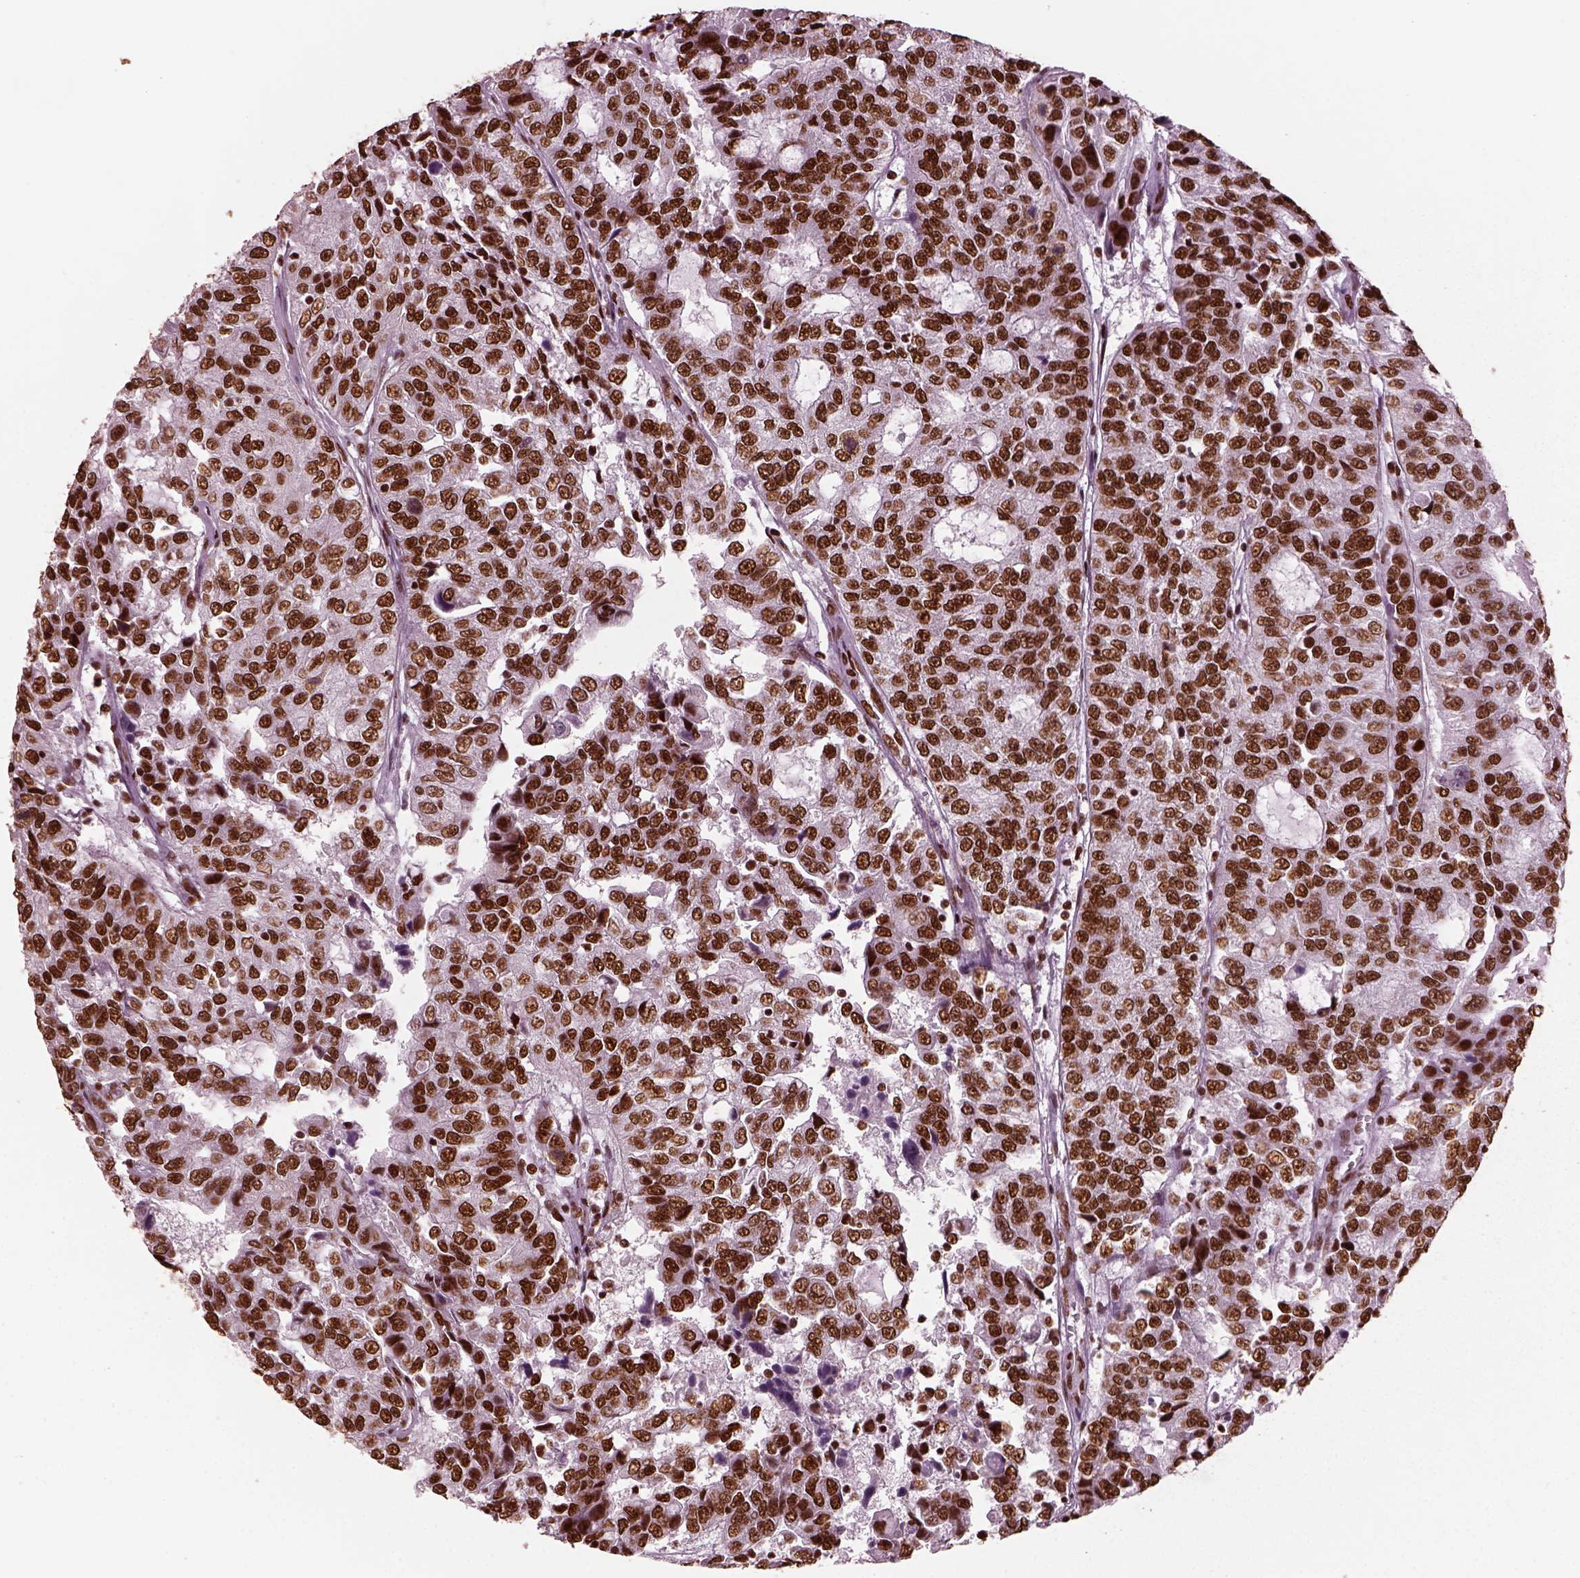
{"staining": {"intensity": "strong", "quantity": ">75%", "location": "nuclear"}, "tissue": "urothelial cancer", "cell_type": "Tumor cells", "image_type": "cancer", "snomed": [{"axis": "morphology", "description": "Urothelial carcinoma, NOS"}, {"axis": "morphology", "description": "Urothelial carcinoma, High grade"}, {"axis": "topography", "description": "Urinary bladder"}], "caption": "Human high-grade urothelial carcinoma stained with a protein marker reveals strong staining in tumor cells.", "gene": "CBFA2T3", "patient": {"sex": "female", "age": 73}}